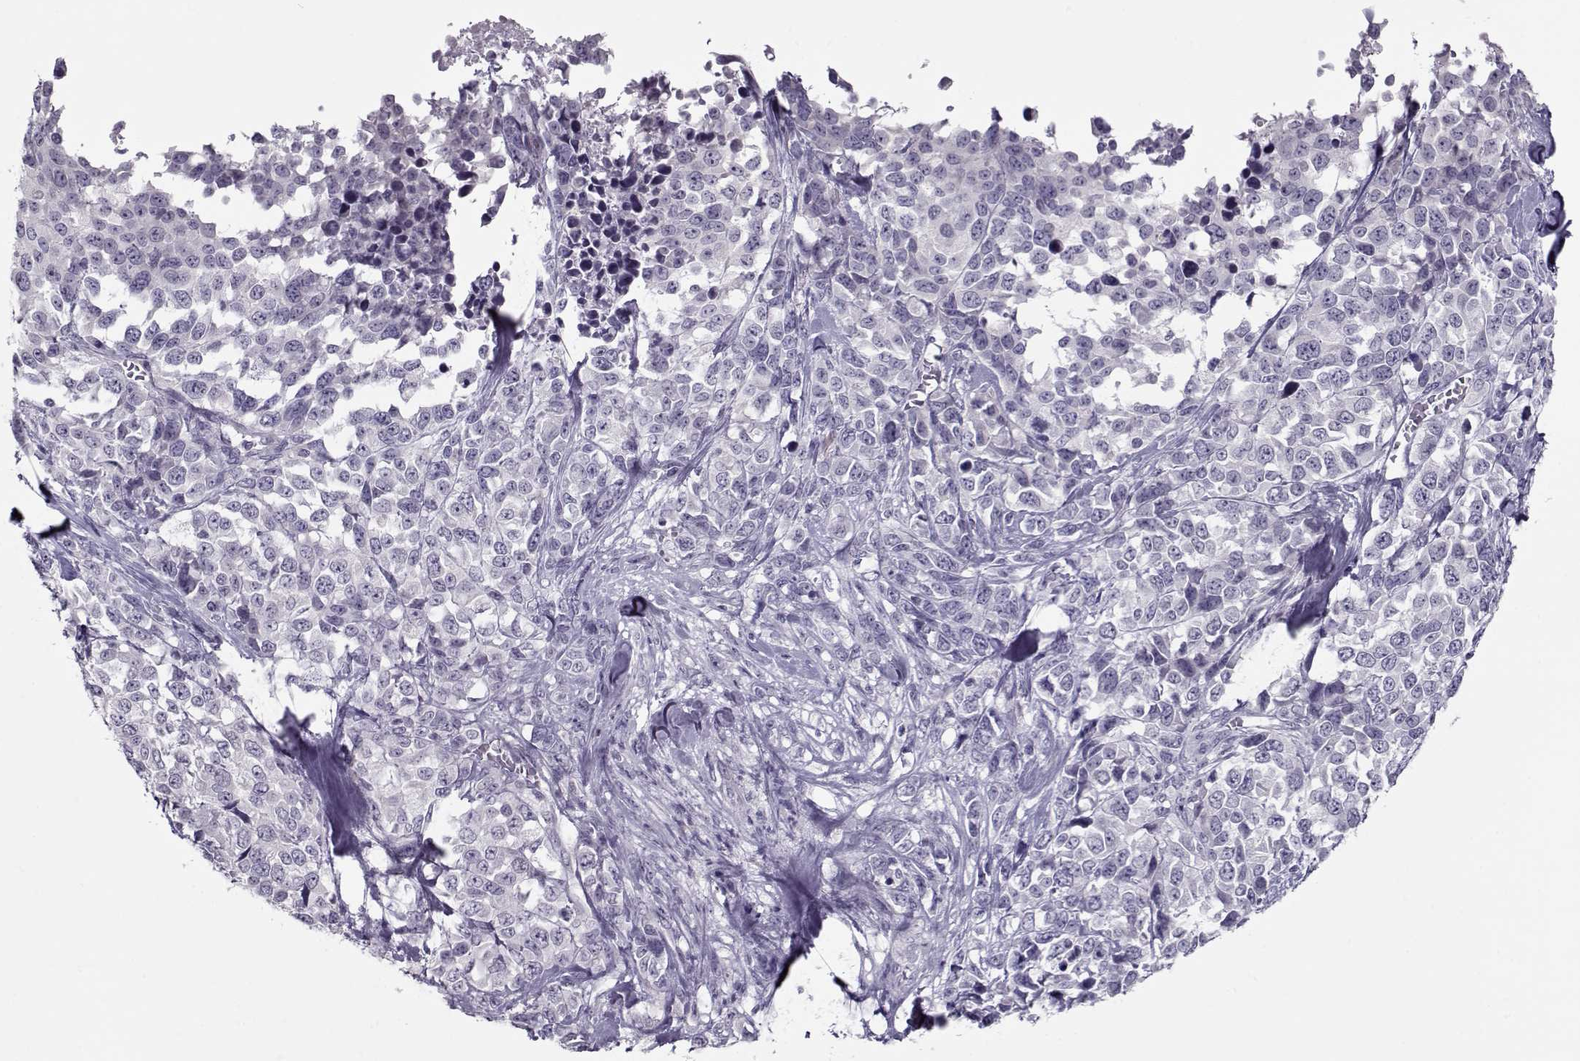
{"staining": {"intensity": "negative", "quantity": "none", "location": "none"}, "tissue": "melanoma", "cell_type": "Tumor cells", "image_type": "cancer", "snomed": [{"axis": "morphology", "description": "Malignant melanoma, Metastatic site"}, {"axis": "topography", "description": "Skin"}], "caption": "Human malignant melanoma (metastatic site) stained for a protein using IHC displays no staining in tumor cells.", "gene": "CIBAR1", "patient": {"sex": "male", "age": 84}}